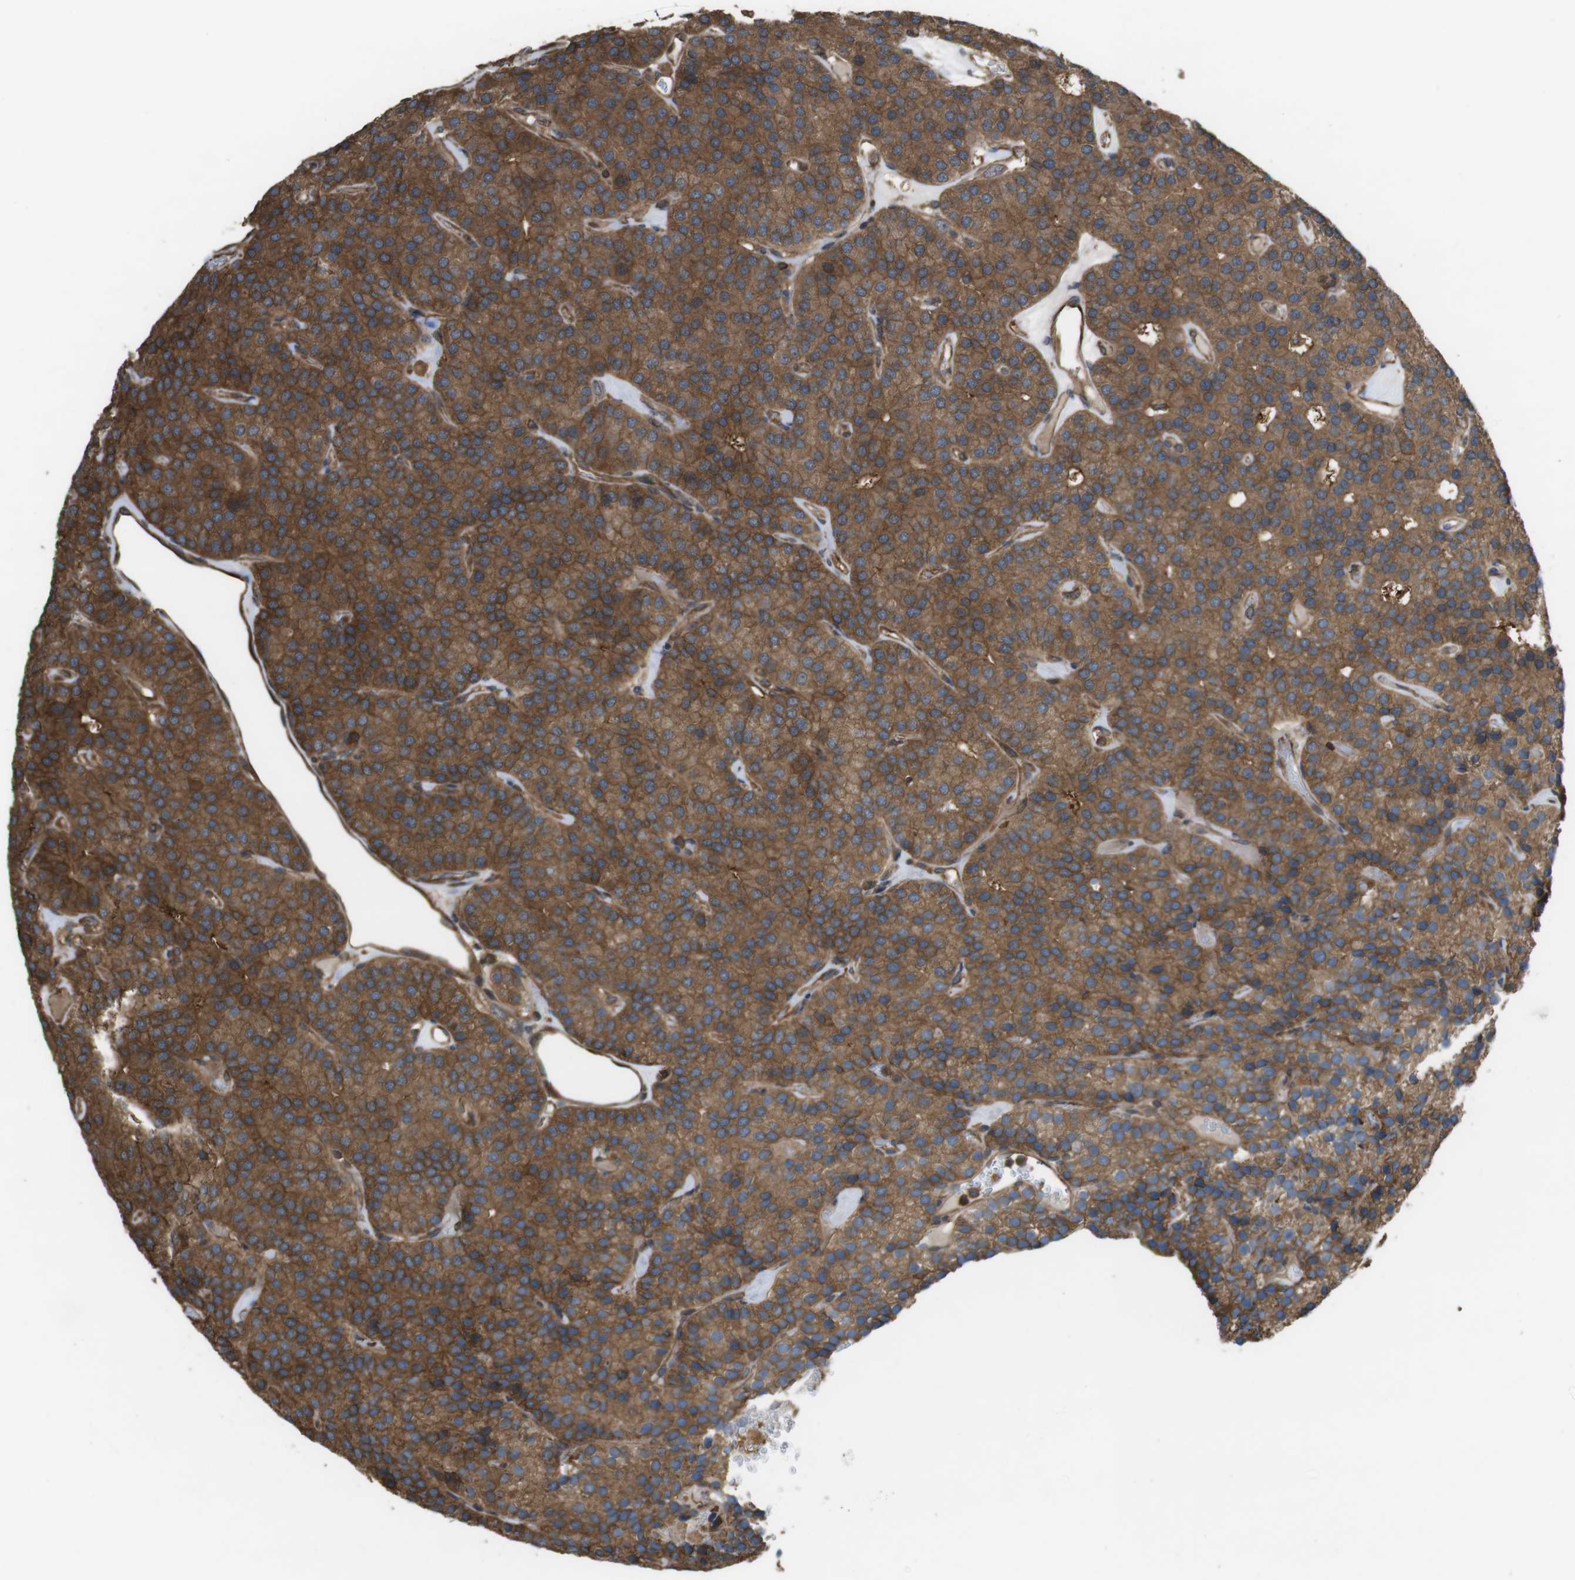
{"staining": {"intensity": "moderate", "quantity": ">75%", "location": "cytoplasmic/membranous"}, "tissue": "parathyroid gland", "cell_type": "Glandular cells", "image_type": "normal", "snomed": [{"axis": "morphology", "description": "Normal tissue, NOS"}, {"axis": "morphology", "description": "Adenoma, NOS"}, {"axis": "topography", "description": "Parathyroid gland"}], "caption": "DAB (3,3'-diaminobenzidine) immunohistochemical staining of unremarkable parathyroid gland exhibits moderate cytoplasmic/membranous protein expression in approximately >75% of glandular cells.", "gene": "ARHGDIA", "patient": {"sex": "female", "age": 86}}